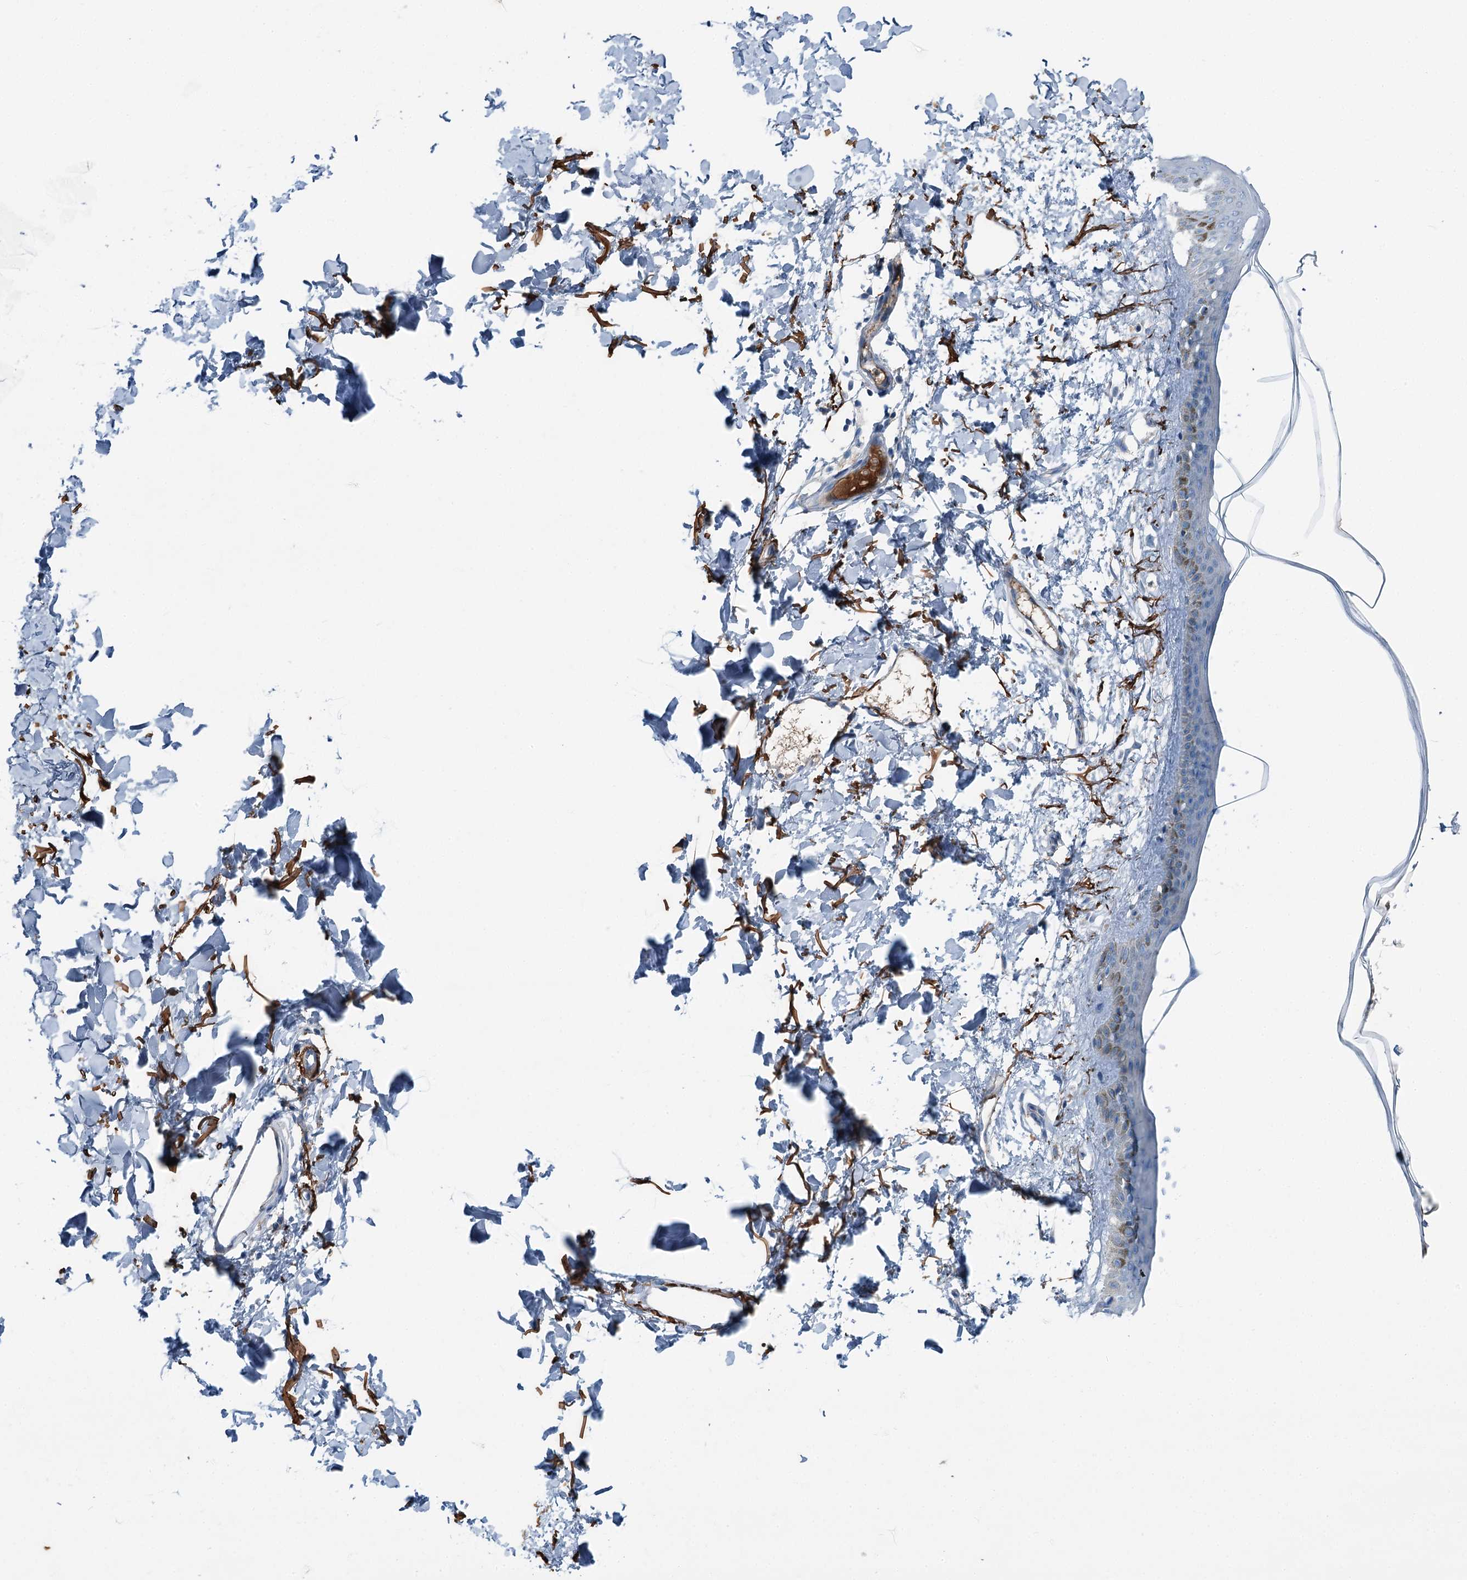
{"staining": {"intensity": "moderate", "quantity": ">75%", "location": "cytoplasmic/membranous"}, "tissue": "skin", "cell_type": "Fibroblasts", "image_type": "normal", "snomed": [{"axis": "morphology", "description": "Normal tissue, NOS"}, {"axis": "topography", "description": "Skin"}], "caption": "Human skin stained with a brown dye demonstrates moderate cytoplasmic/membranous positive staining in approximately >75% of fibroblasts.", "gene": "AXL", "patient": {"sex": "female", "age": 58}}